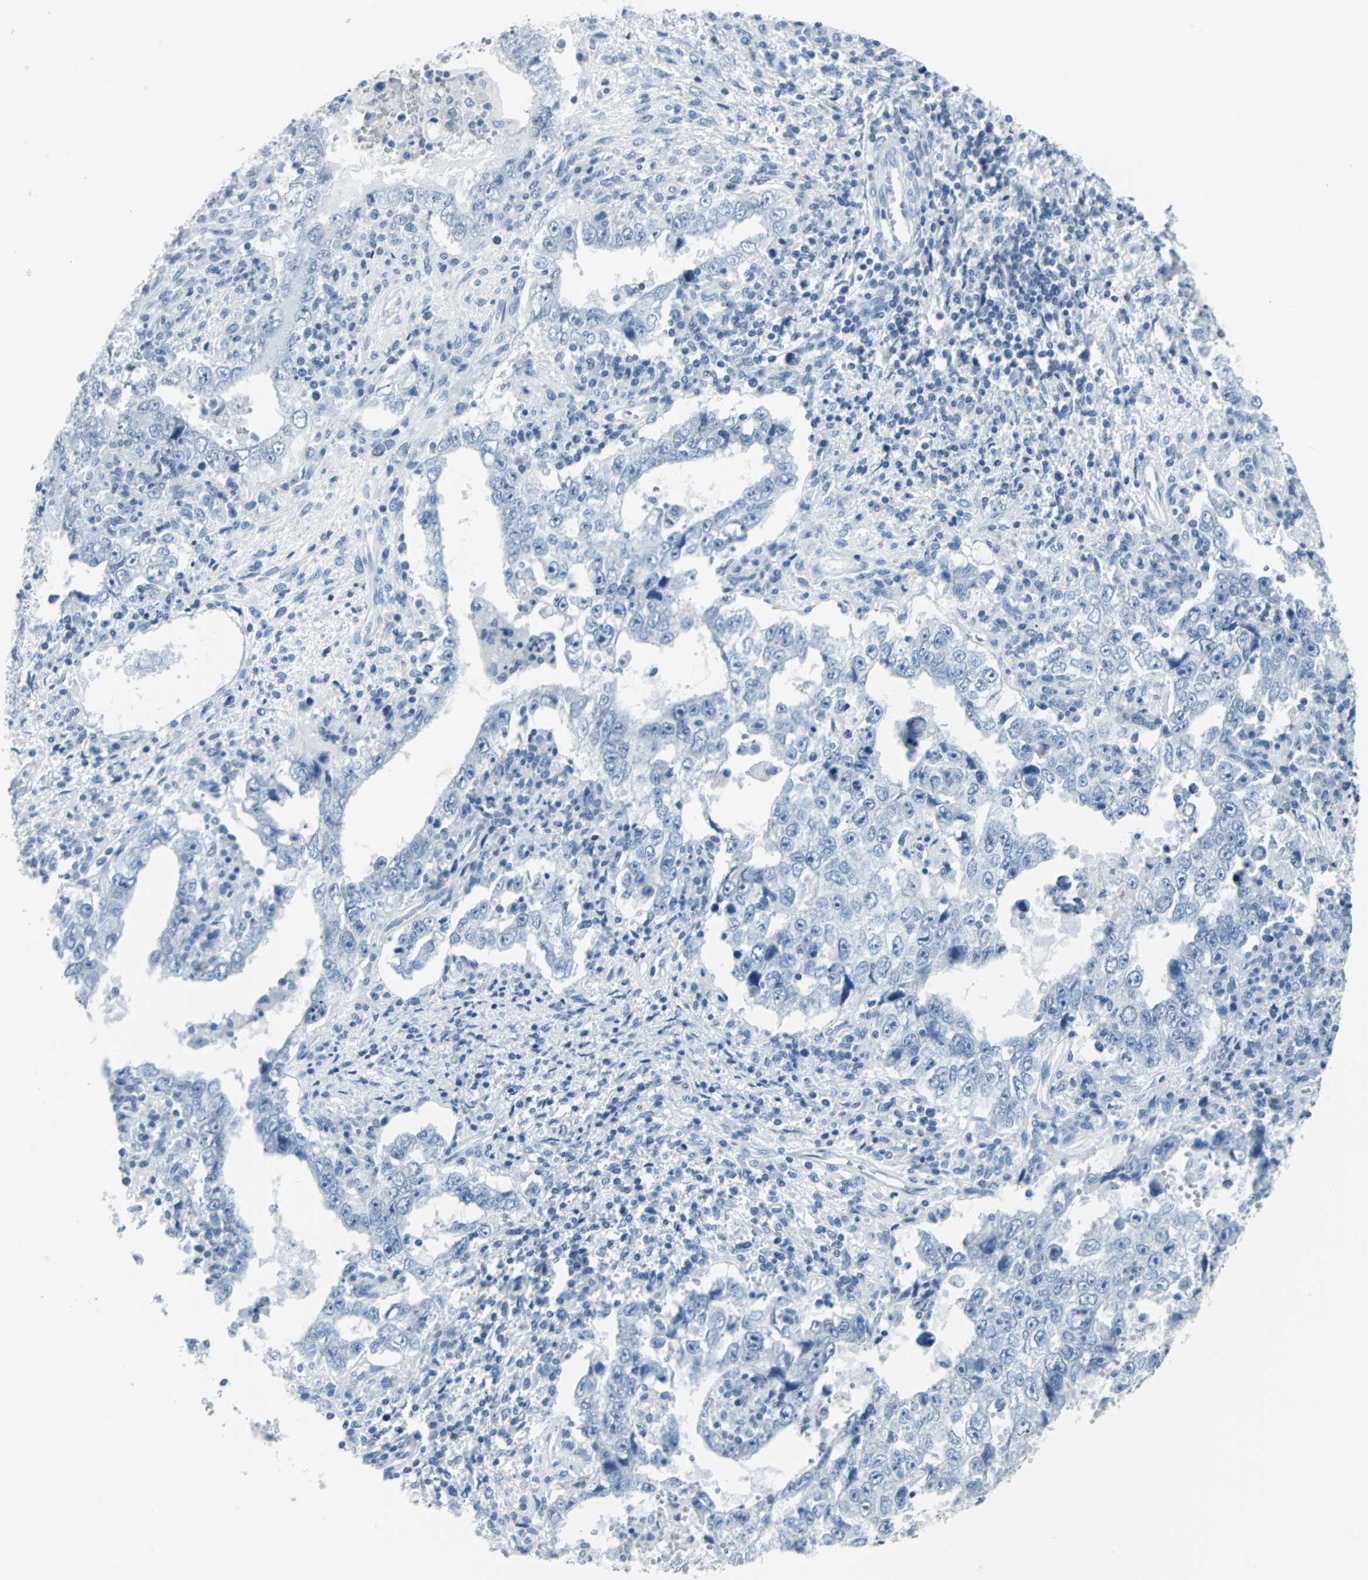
{"staining": {"intensity": "negative", "quantity": "none", "location": "none"}, "tissue": "testis cancer", "cell_type": "Tumor cells", "image_type": "cancer", "snomed": [{"axis": "morphology", "description": "Carcinoma, Embryonal, NOS"}, {"axis": "topography", "description": "Testis"}], "caption": "Protein analysis of testis embryonal carcinoma displays no significant staining in tumor cells. (DAB (3,3'-diaminobenzidine) IHC with hematoxylin counter stain).", "gene": "CYB5A", "patient": {"sex": "male", "age": 26}}